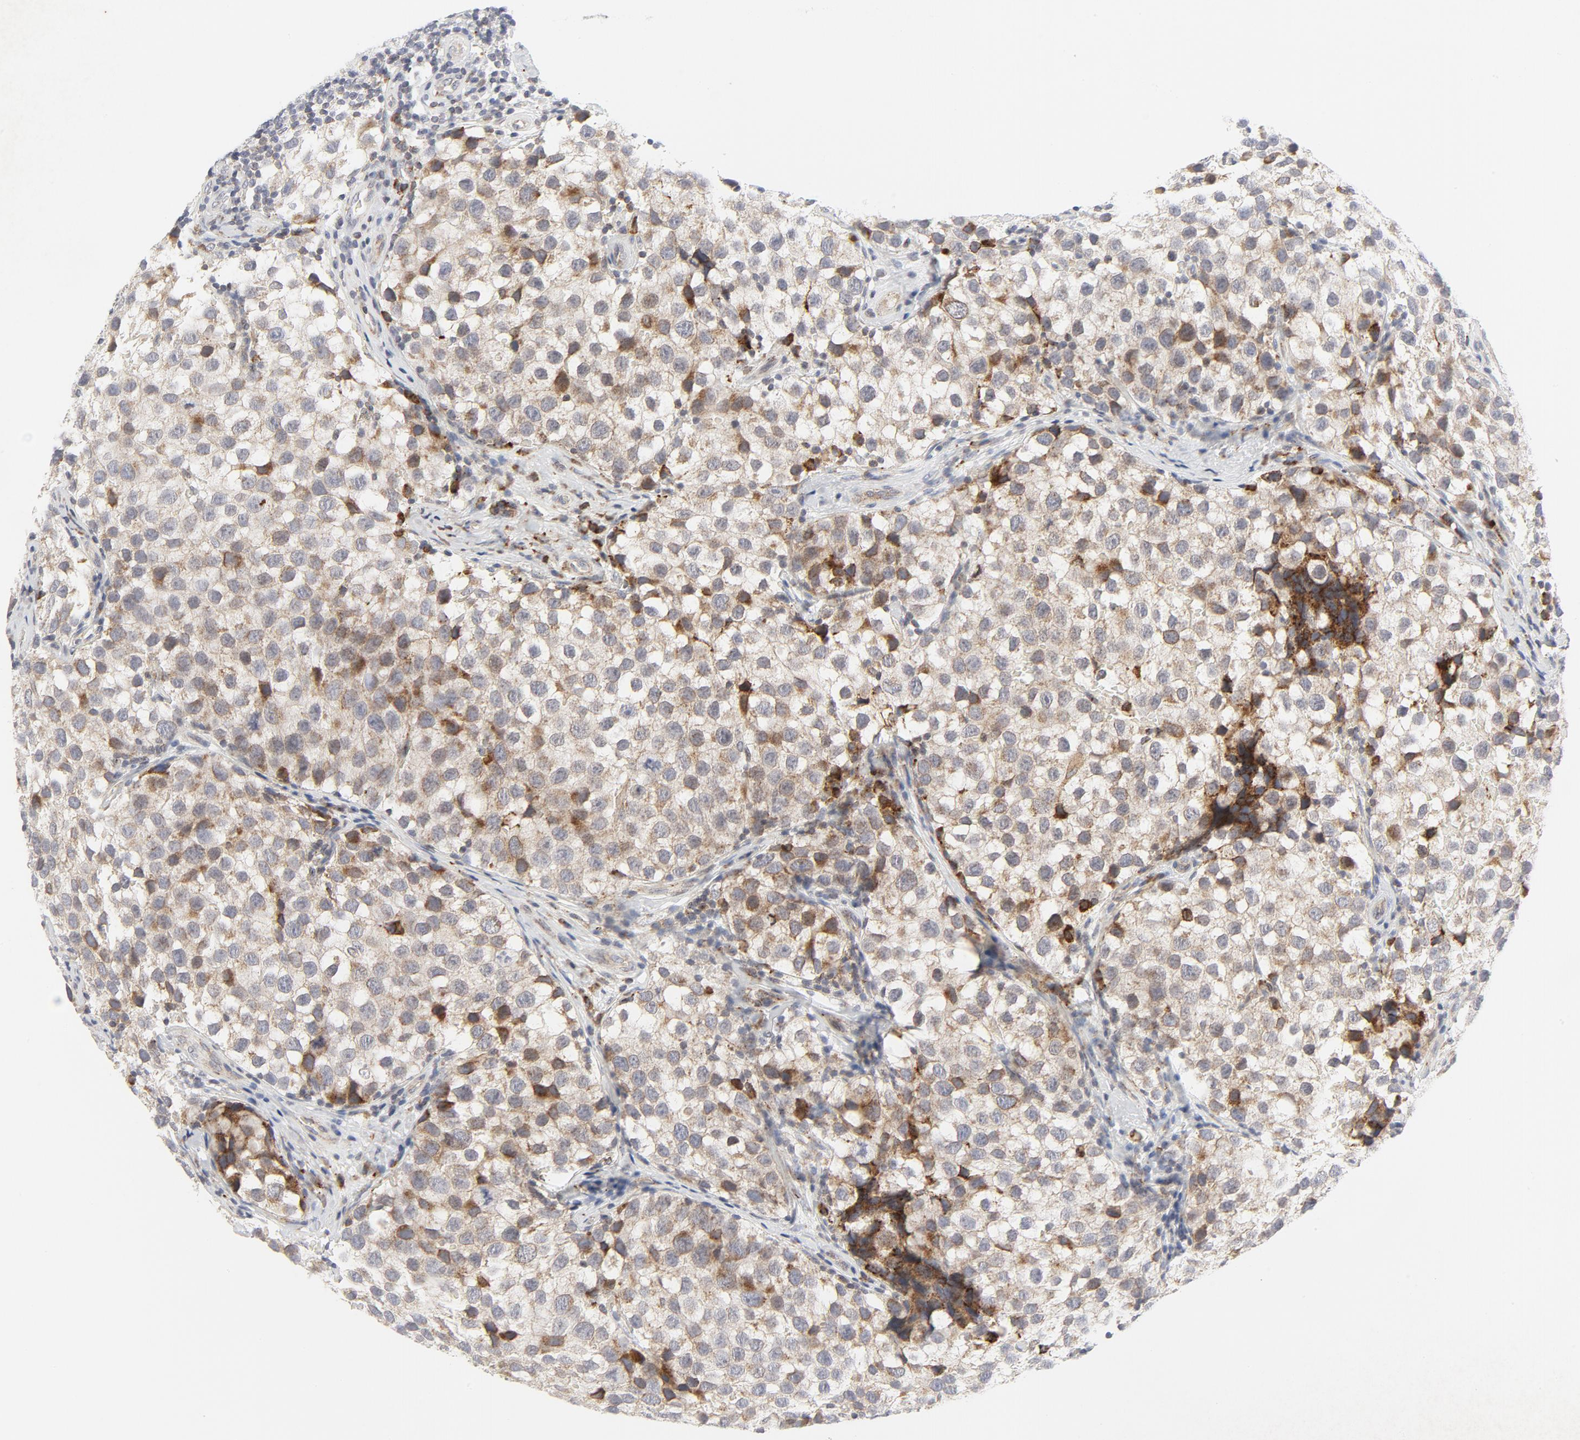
{"staining": {"intensity": "moderate", "quantity": "25%-75%", "location": "cytoplasmic/membranous"}, "tissue": "testis cancer", "cell_type": "Tumor cells", "image_type": "cancer", "snomed": [{"axis": "morphology", "description": "Seminoma, NOS"}, {"axis": "topography", "description": "Testis"}], "caption": "Testis cancer (seminoma) tissue reveals moderate cytoplasmic/membranous expression in approximately 25%-75% of tumor cells", "gene": "LRP6", "patient": {"sex": "male", "age": 39}}